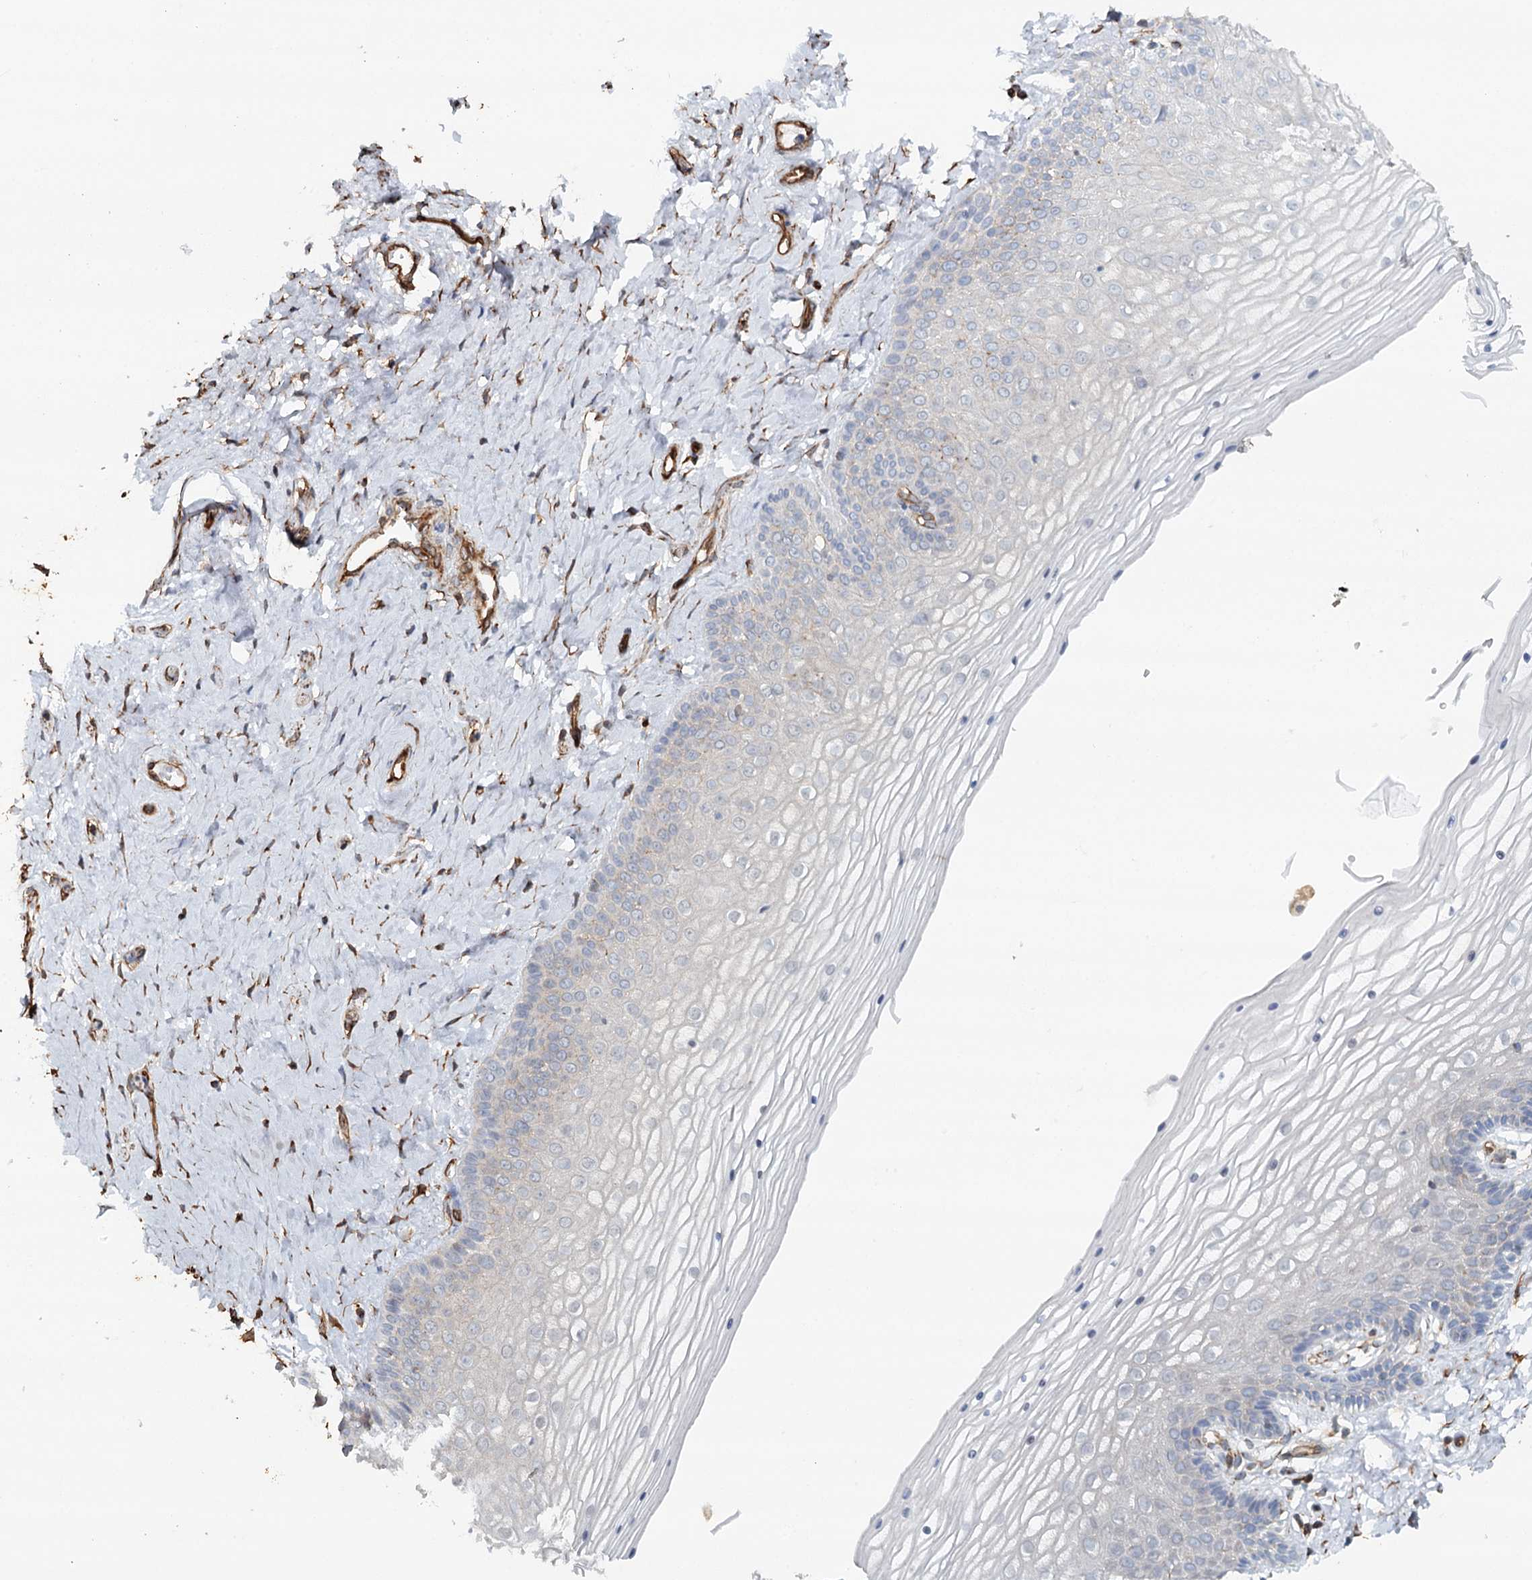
{"staining": {"intensity": "negative", "quantity": "none", "location": "none"}, "tissue": "vagina", "cell_type": "Squamous epithelial cells", "image_type": "normal", "snomed": [{"axis": "morphology", "description": "Normal tissue, NOS"}, {"axis": "topography", "description": "Vagina"}, {"axis": "topography", "description": "Cervix"}], "caption": "DAB immunohistochemical staining of normal vagina demonstrates no significant positivity in squamous epithelial cells. (DAB (3,3'-diaminobenzidine) IHC, high magnification).", "gene": "SYNPO", "patient": {"sex": "female", "age": 40}}